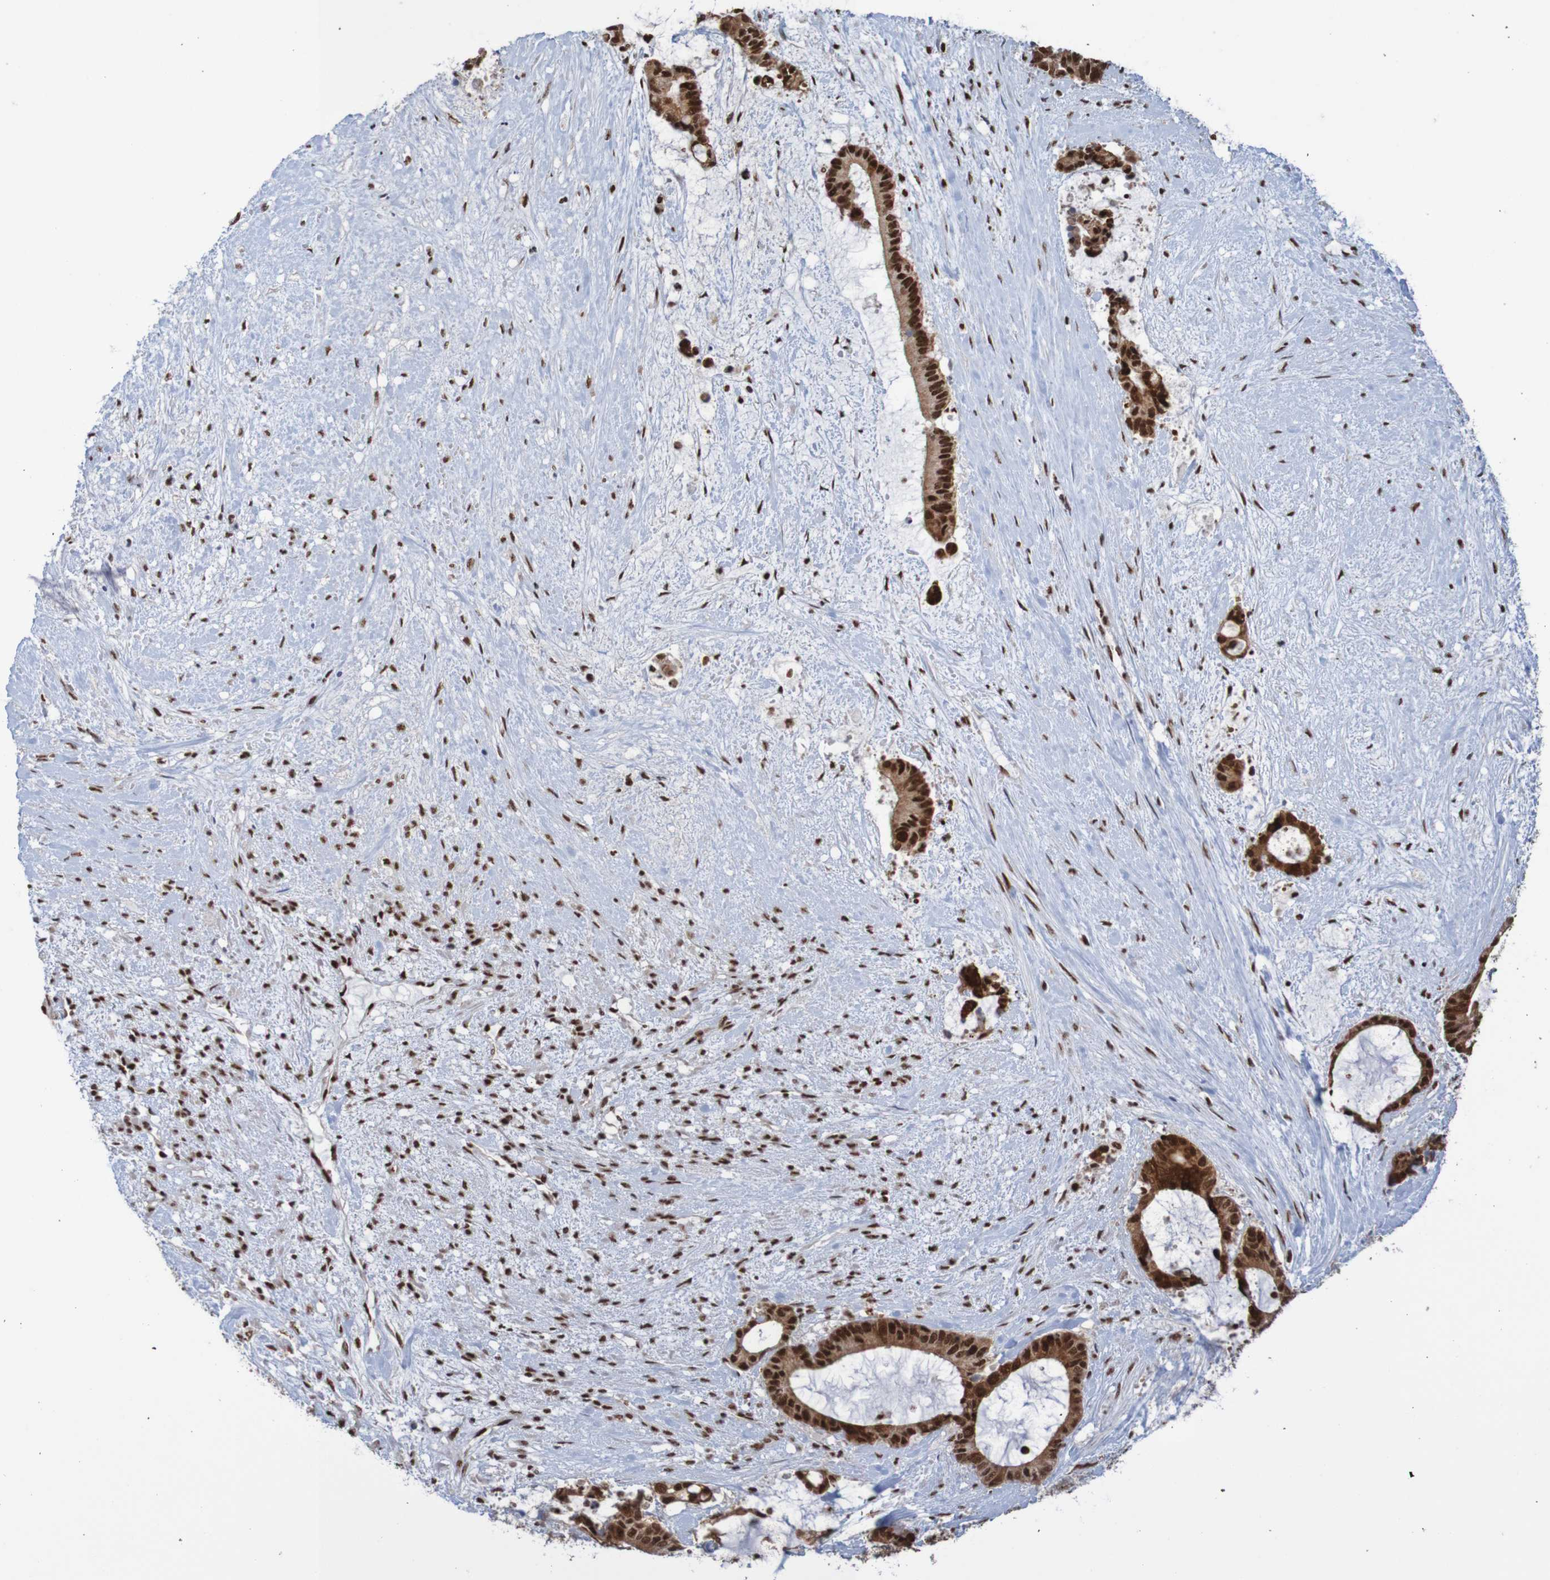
{"staining": {"intensity": "strong", "quantity": ">75%", "location": "nuclear"}, "tissue": "liver cancer", "cell_type": "Tumor cells", "image_type": "cancer", "snomed": [{"axis": "morphology", "description": "Normal tissue, NOS"}, {"axis": "morphology", "description": "Cholangiocarcinoma"}, {"axis": "topography", "description": "Liver"}, {"axis": "topography", "description": "Peripheral nerve tissue"}], "caption": "An immunohistochemistry histopathology image of tumor tissue is shown. Protein staining in brown labels strong nuclear positivity in liver cancer within tumor cells. (IHC, brightfield microscopy, high magnification).", "gene": "THRAP3", "patient": {"sex": "female", "age": 73}}